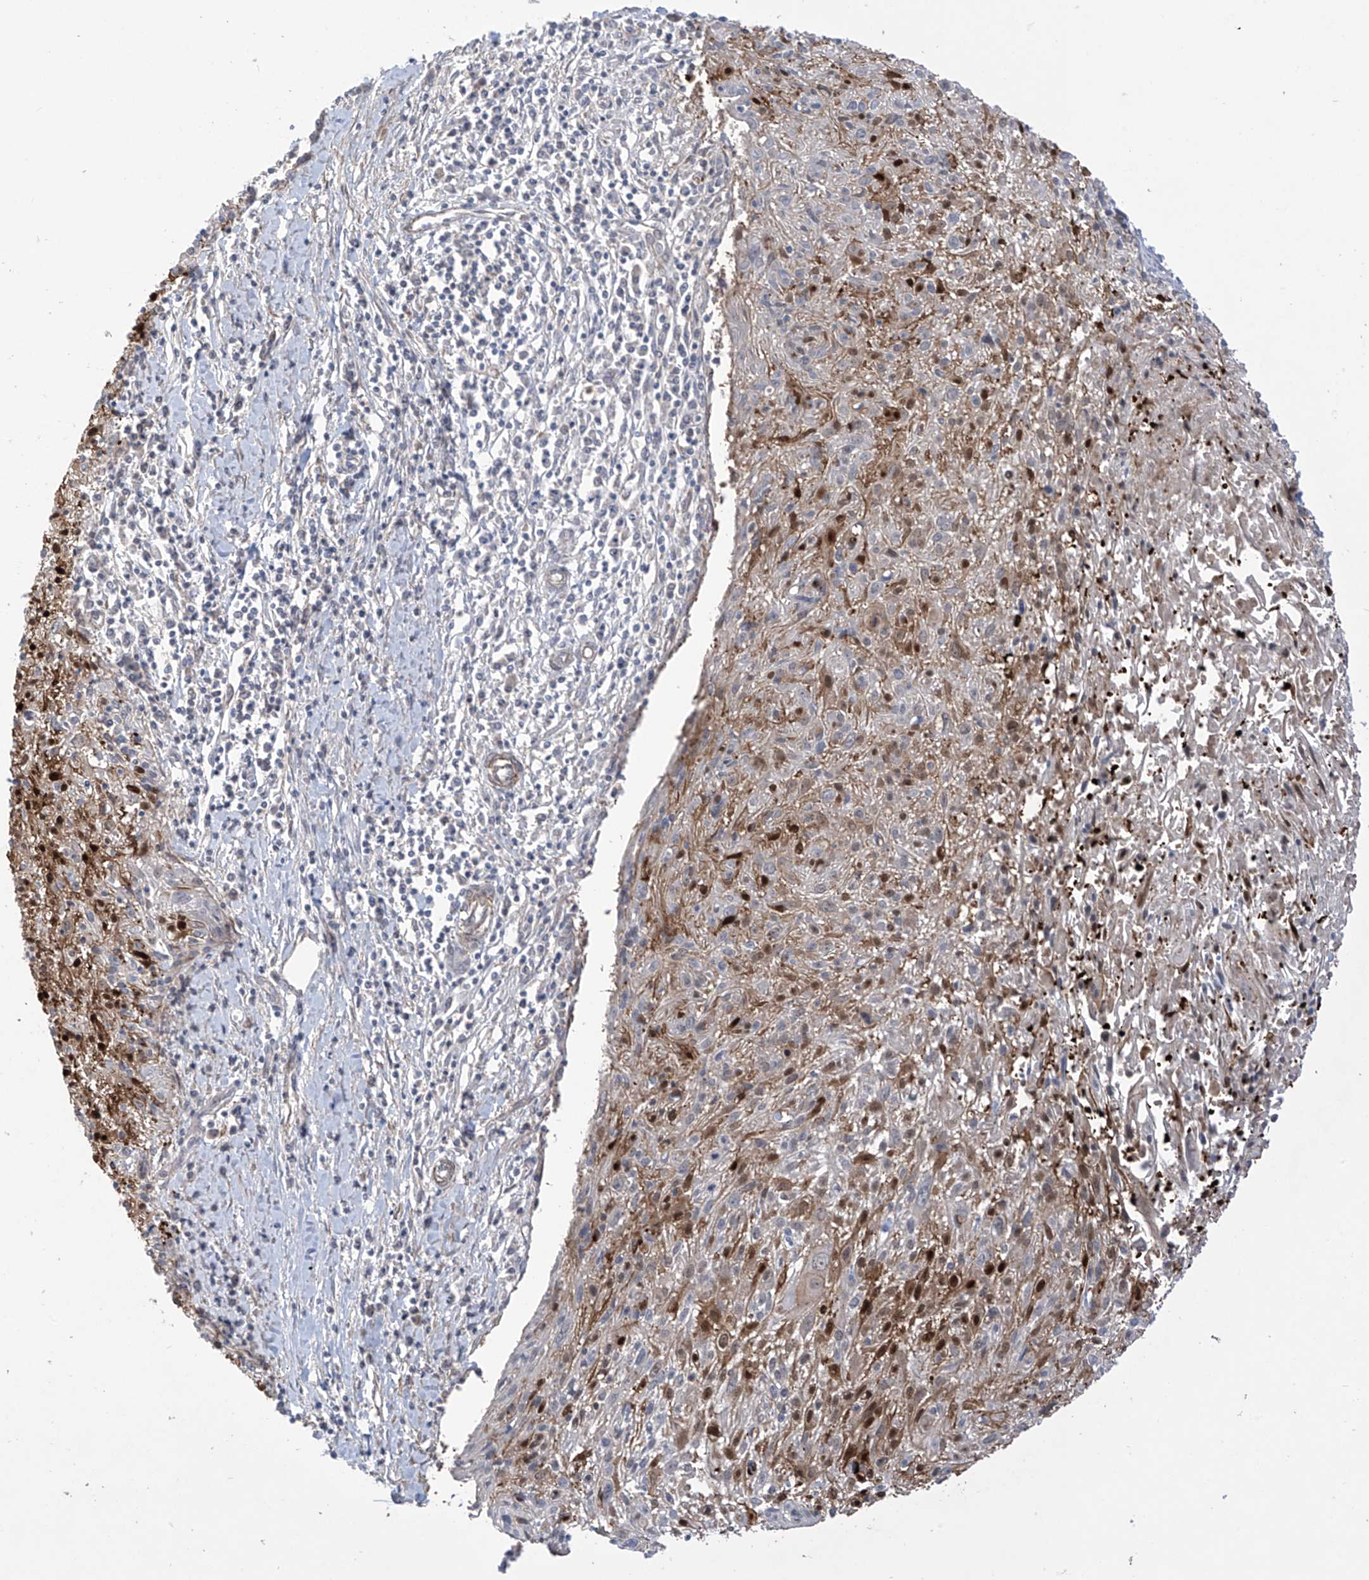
{"staining": {"intensity": "weak", "quantity": "25%-75%", "location": "cytoplasmic/membranous"}, "tissue": "cervical cancer", "cell_type": "Tumor cells", "image_type": "cancer", "snomed": [{"axis": "morphology", "description": "Squamous cell carcinoma, NOS"}, {"axis": "topography", "description": "Cervix"}], "caption": "Immunohistochemical staining of squamous cell carcinoma (cervical) reveals weak cytoplasmic/membranous protein staining in about 25%-75% of tumor cells.", "gene": "TRMU", "patient": {"sex": "female", "age": 51}}